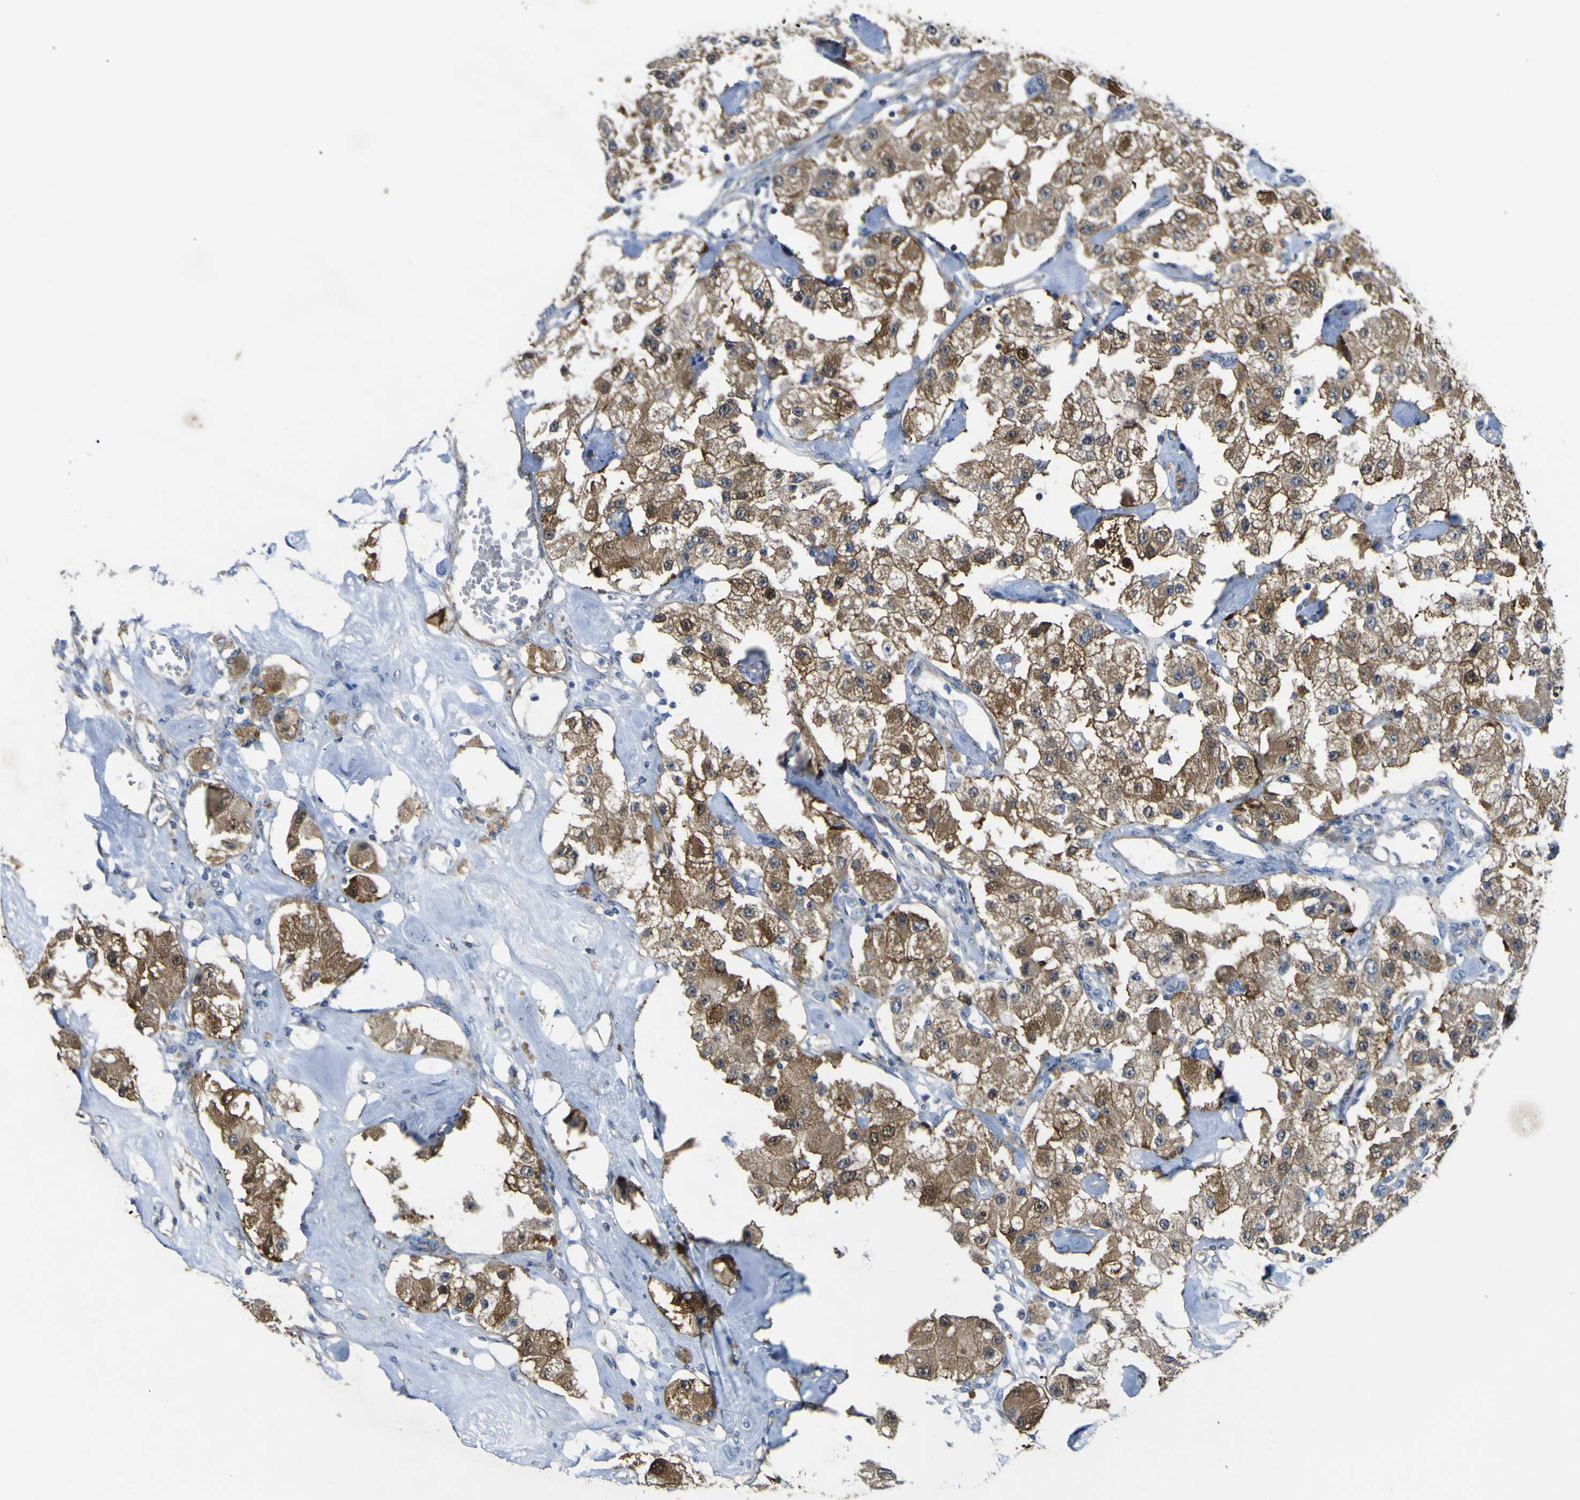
{"staining": {"intensity": "moderate", "quantity": ">75%", "location": "cytoplasmic/membranous"}, "tissue": "carcinoid", "cell_type": "Tumor cells", "image_type": "cancer", "snomed": [{"axis": "morphology", "description": "Carcinoid, malignant, NOS"}, {"axis": "topography", "description": "Pancreas"}], "caption": "Immunohistochemical staining of malignant carcinoid exhibits moderate cytoplasmic/membranous protein staining in about >75% of tumor cells. The protein is shown in brown color, while the nuclei are stained blue.", "gene": "ALDH18A1", "patient": {"sex": "male", "age": 41}}